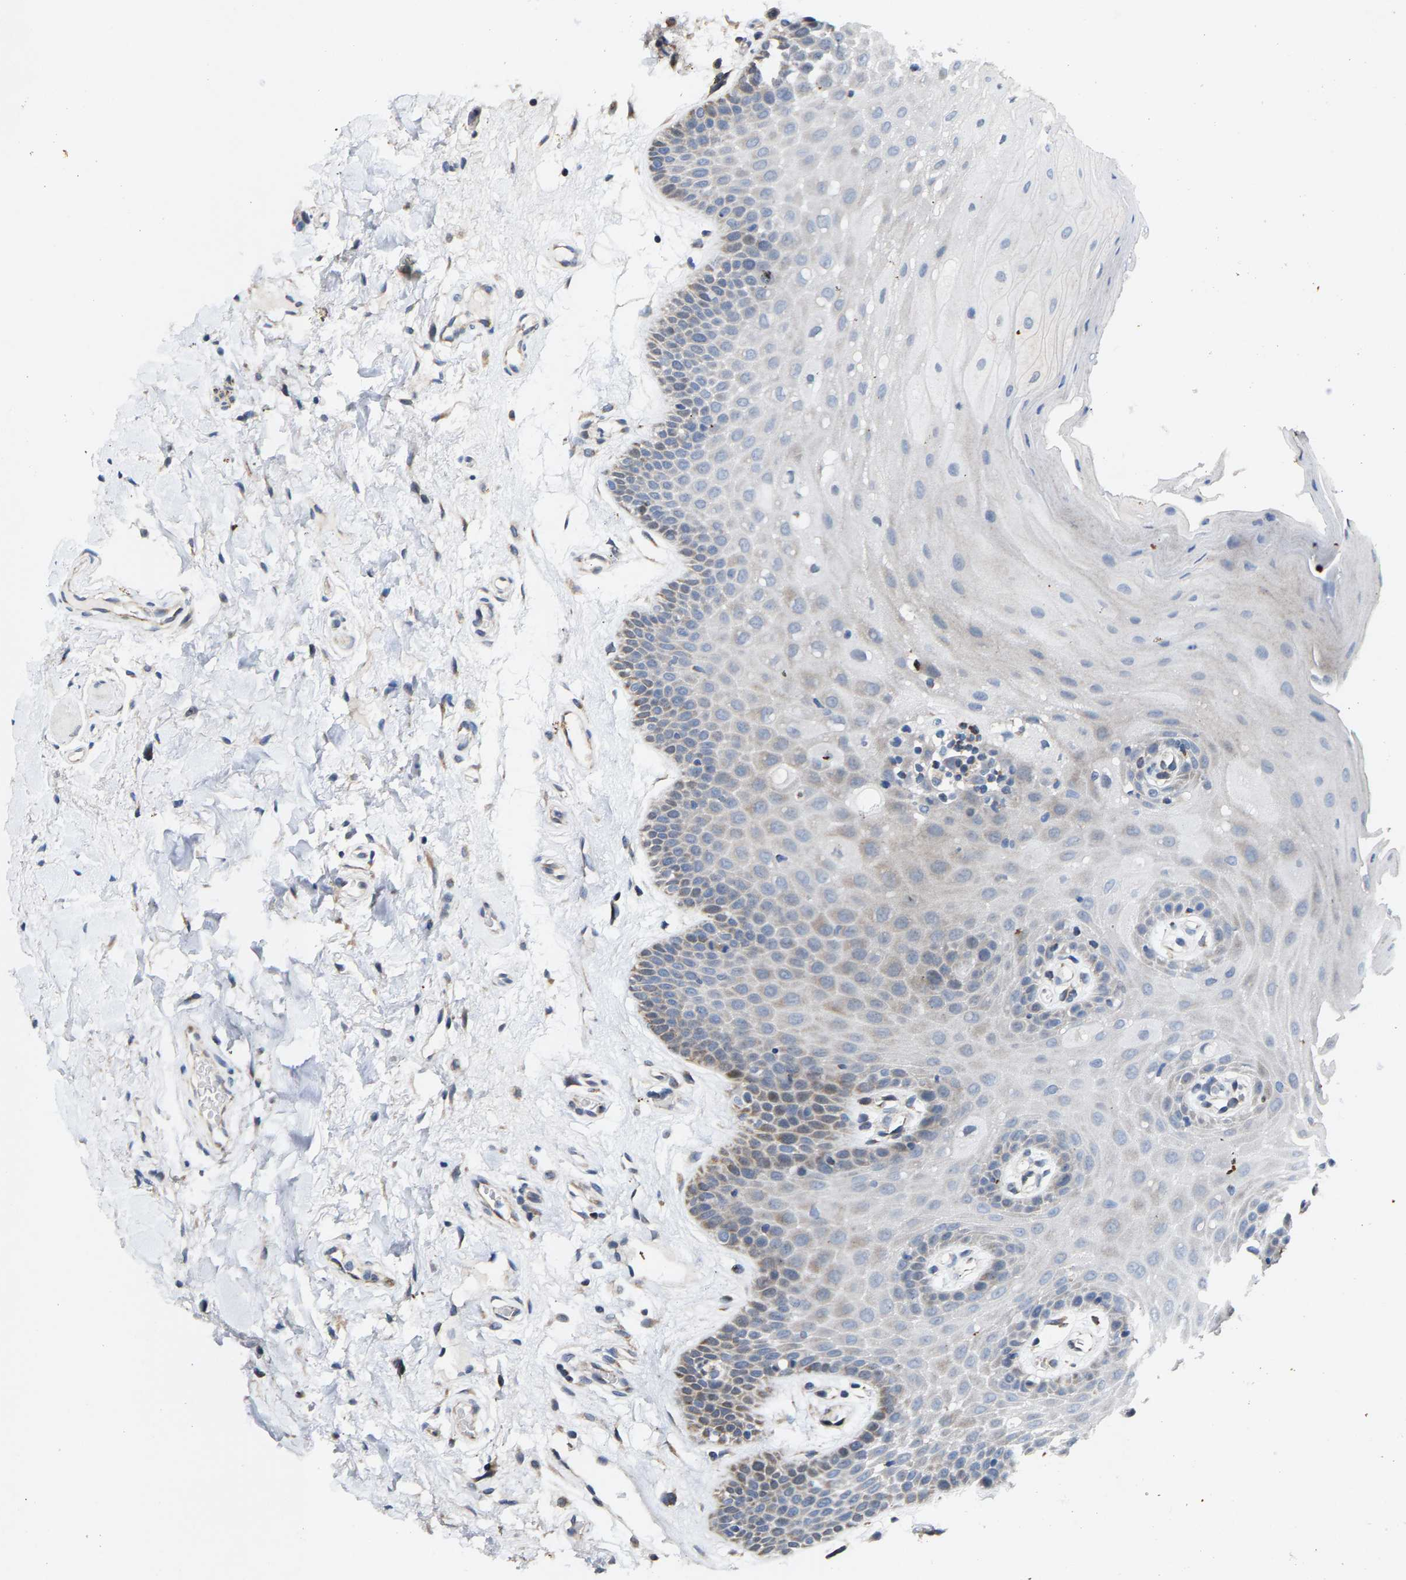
{"staining": {"intensity": "weak", "quantity": "<25%", "location": "cytoplasmic/membranous"}, "tissue": "oral mucosa", "cell_type": "Squamous epithelial cells", "image_type": "normal", "snomed": [{"axis": "morphology", "description": "Normal tissue, NOS"}, {"axis": "morphology", "description": "Squamous cell carcinoma, NOS"}, {"axis": "topography", "description": "Oral tissue"}, {"axis": "topography", "description": "Head-Neck"}], "caption": "Normal oral mucosa was stained to show a protein in brown. There is no significant expression in squamous epithelial cells. The staining was performed using DAB to visualize the protein expression in brown, while the nuclei were stained in blue with hematoxylin (Magnification: 20x).", "gene": "TDRKH", "patient": {"sex": "male", "age": 71}}